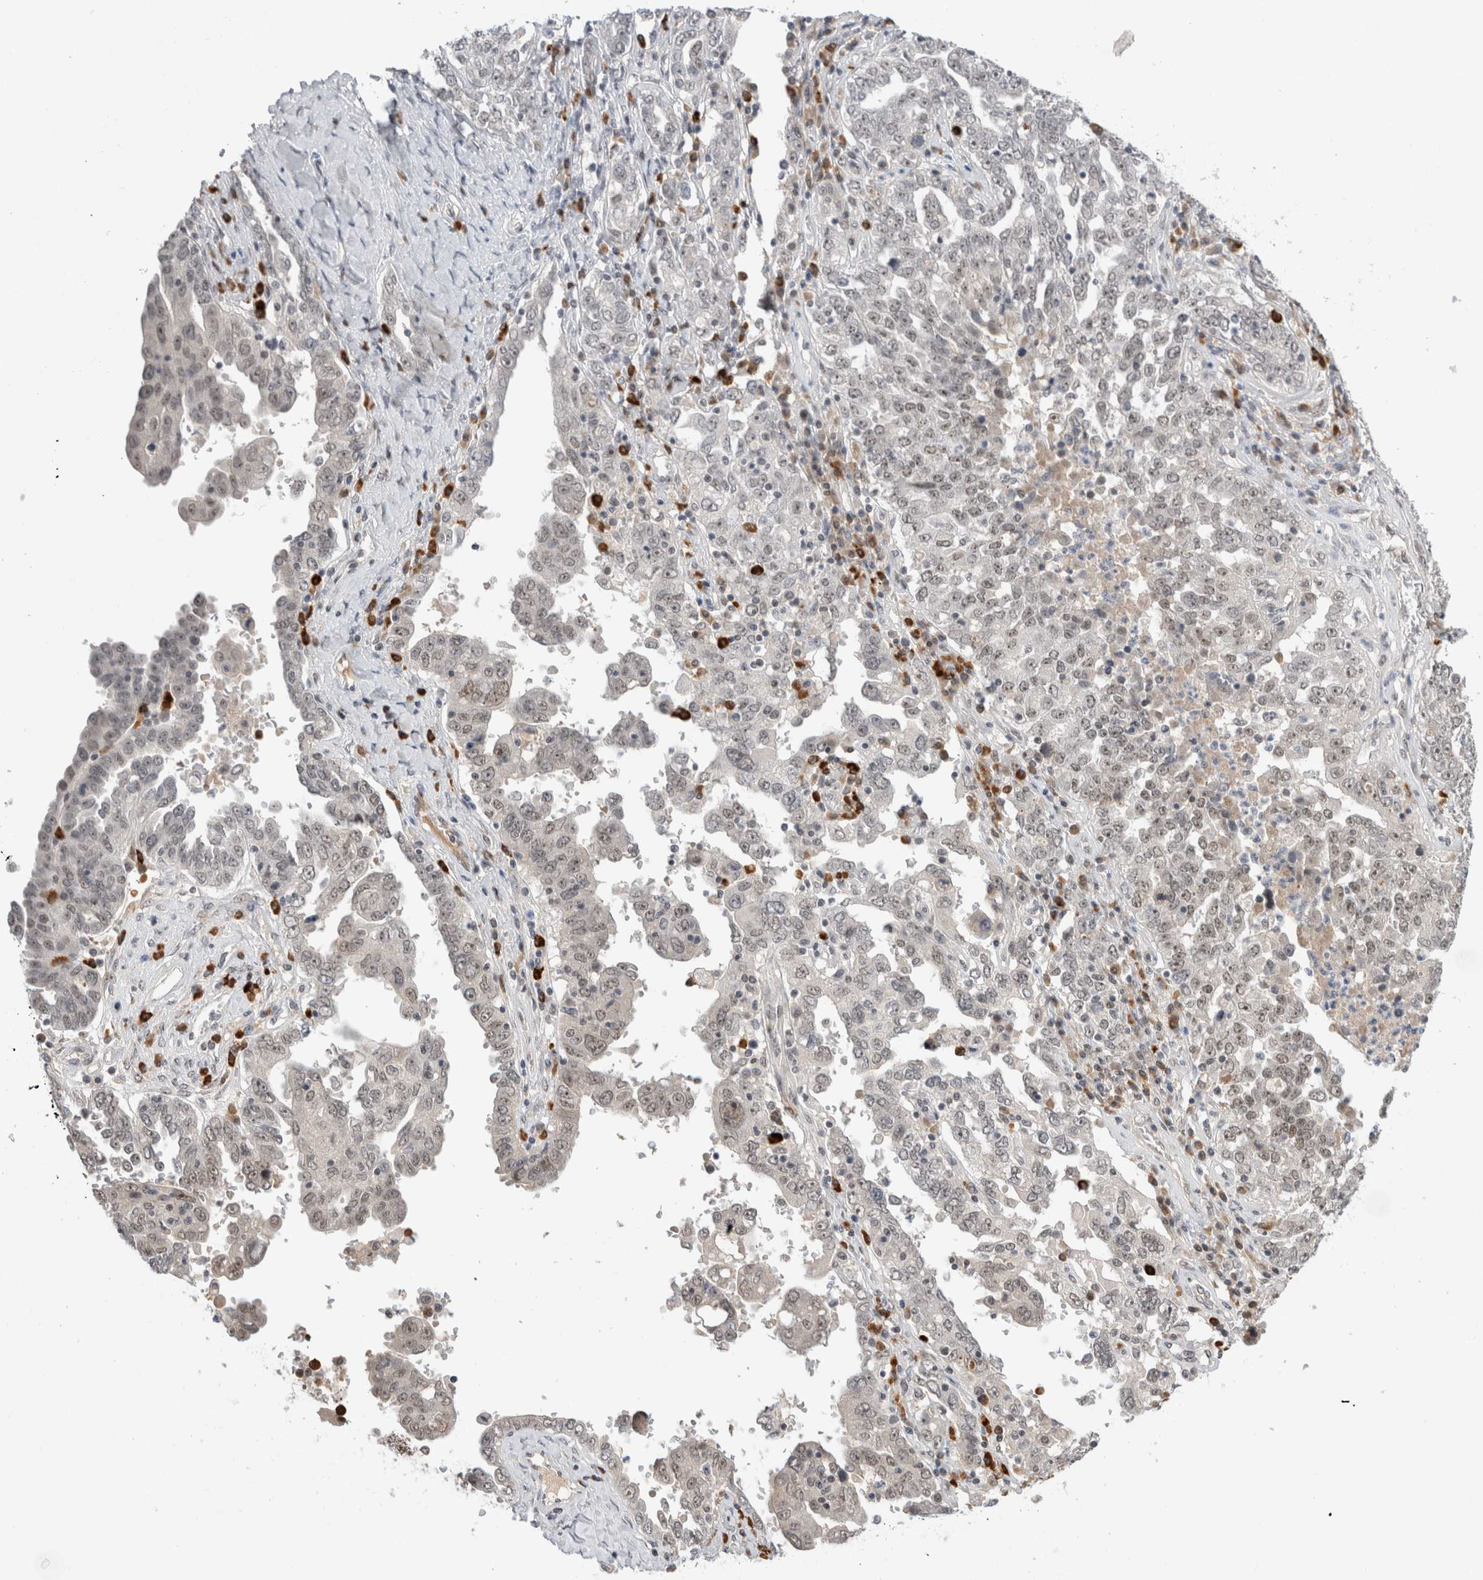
{"staining": {"intensity": "weak", "quantity": "<25%", "location": "nuclear"}, "tissue": "ovarian cancer", "cell_type": "Tumor cells", "image_type": "cancer", "snomed": [{"axis": "morphology", "description": "Carcinoma, endometroid"}, {"axis": "topography", "description": "Ovary"}], "caption": "The IHC photomicrograph has no significant expression in tumor cells of ovarian cancer (endometroid carcinoma) tissue.", "gene": "ZNF24", "patient": {"sex": "female", "age": 62}}